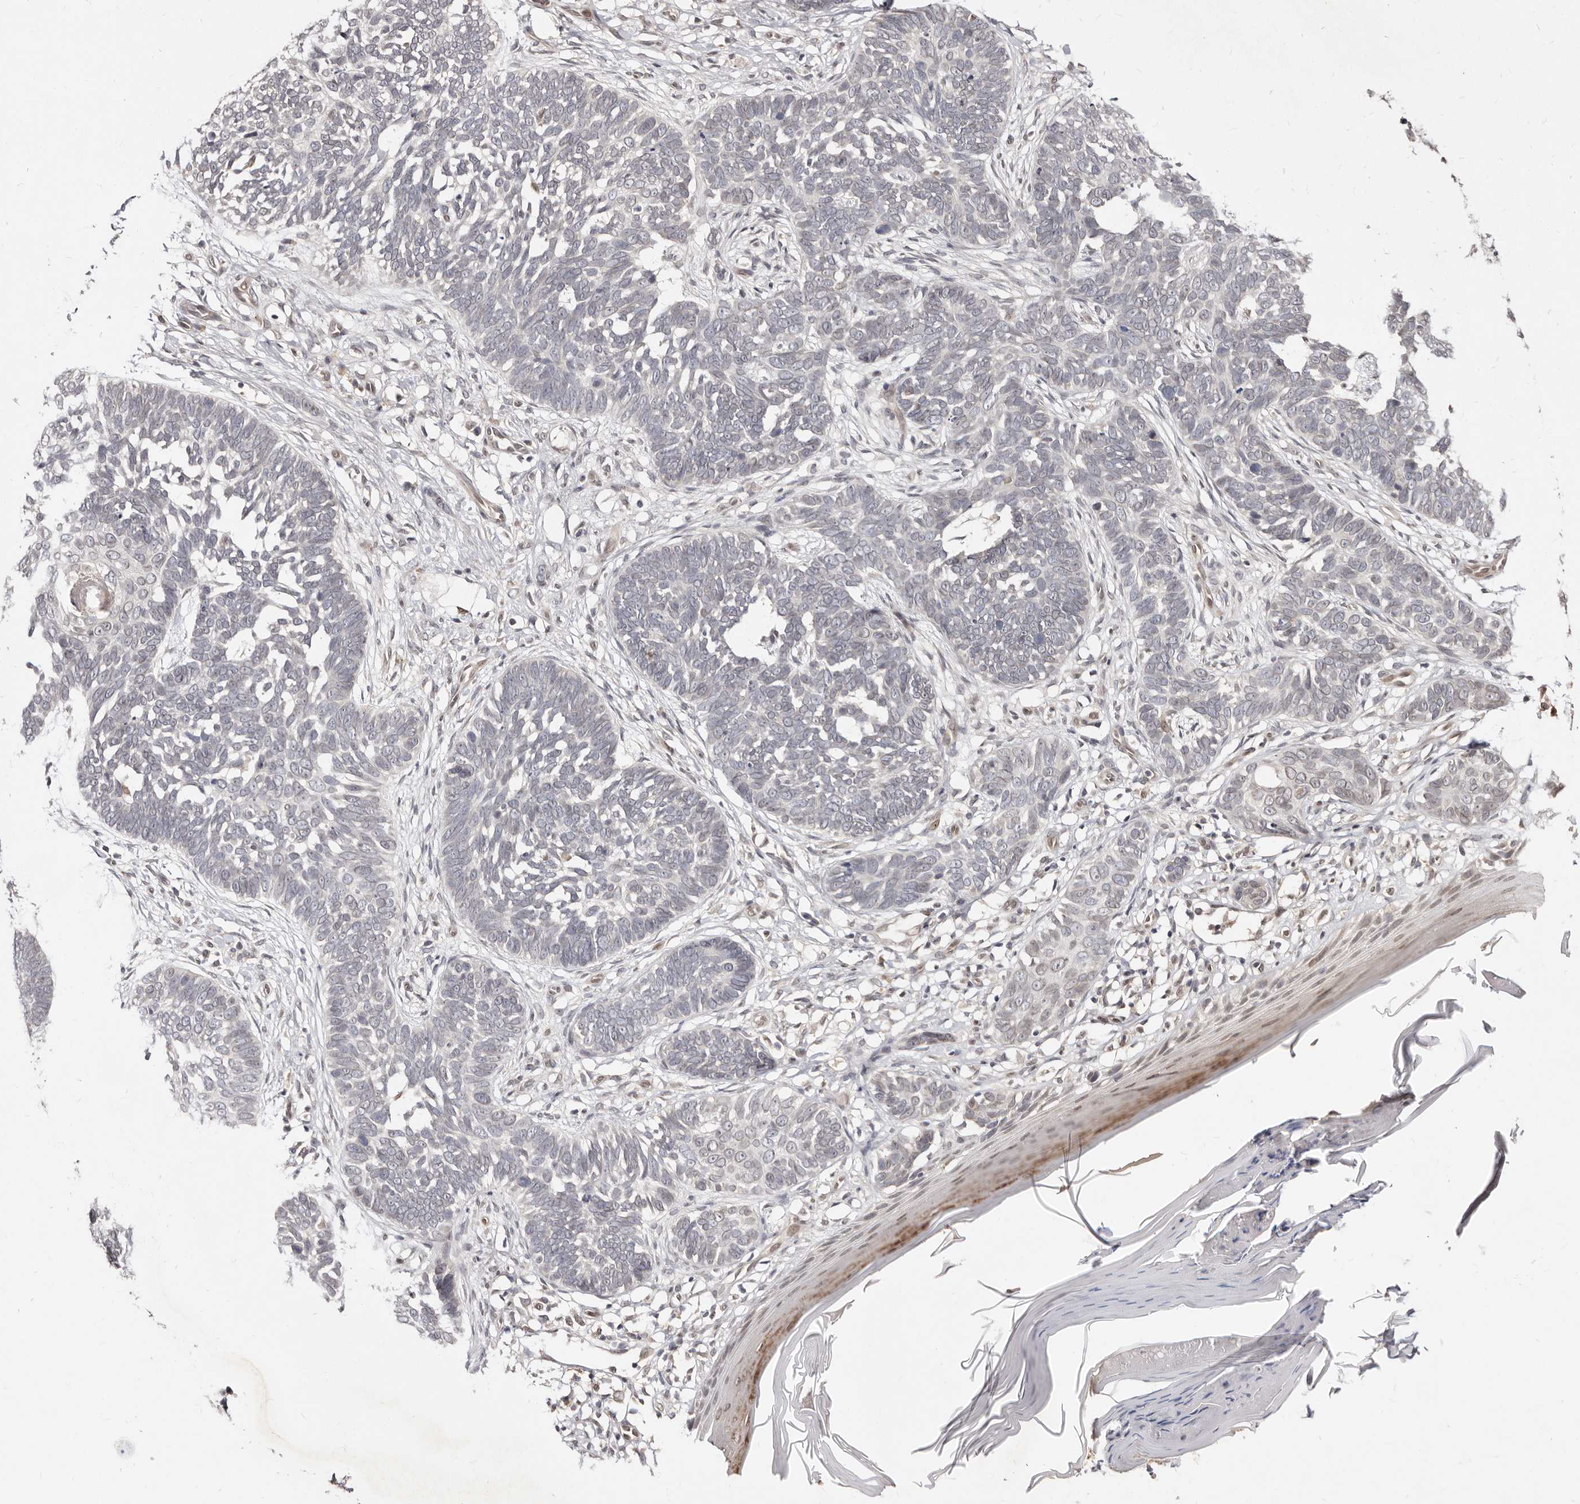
{"staining": {"intensity": "negative", "quantity": "none", "location": "none"}, "tissue": "skin cancer", "cell_type": "Tumor cells", "image_type": "cancer", "snomed": [{"axis": "morphology", "description": "Normal tissue, NOS"}, {"axis": "morphology", "description": "Basal cell carcinoma"}, {"axis": "topography", "description": "Skin"}], "caption": "High power microscopy photomicrograph of an immunohistochemistry micrograph of skin basal cell carcinoma, revealing no significant staining in tumor cells.", "gene": "LCORL", "patient": {"sex": "male", "age": 77}}